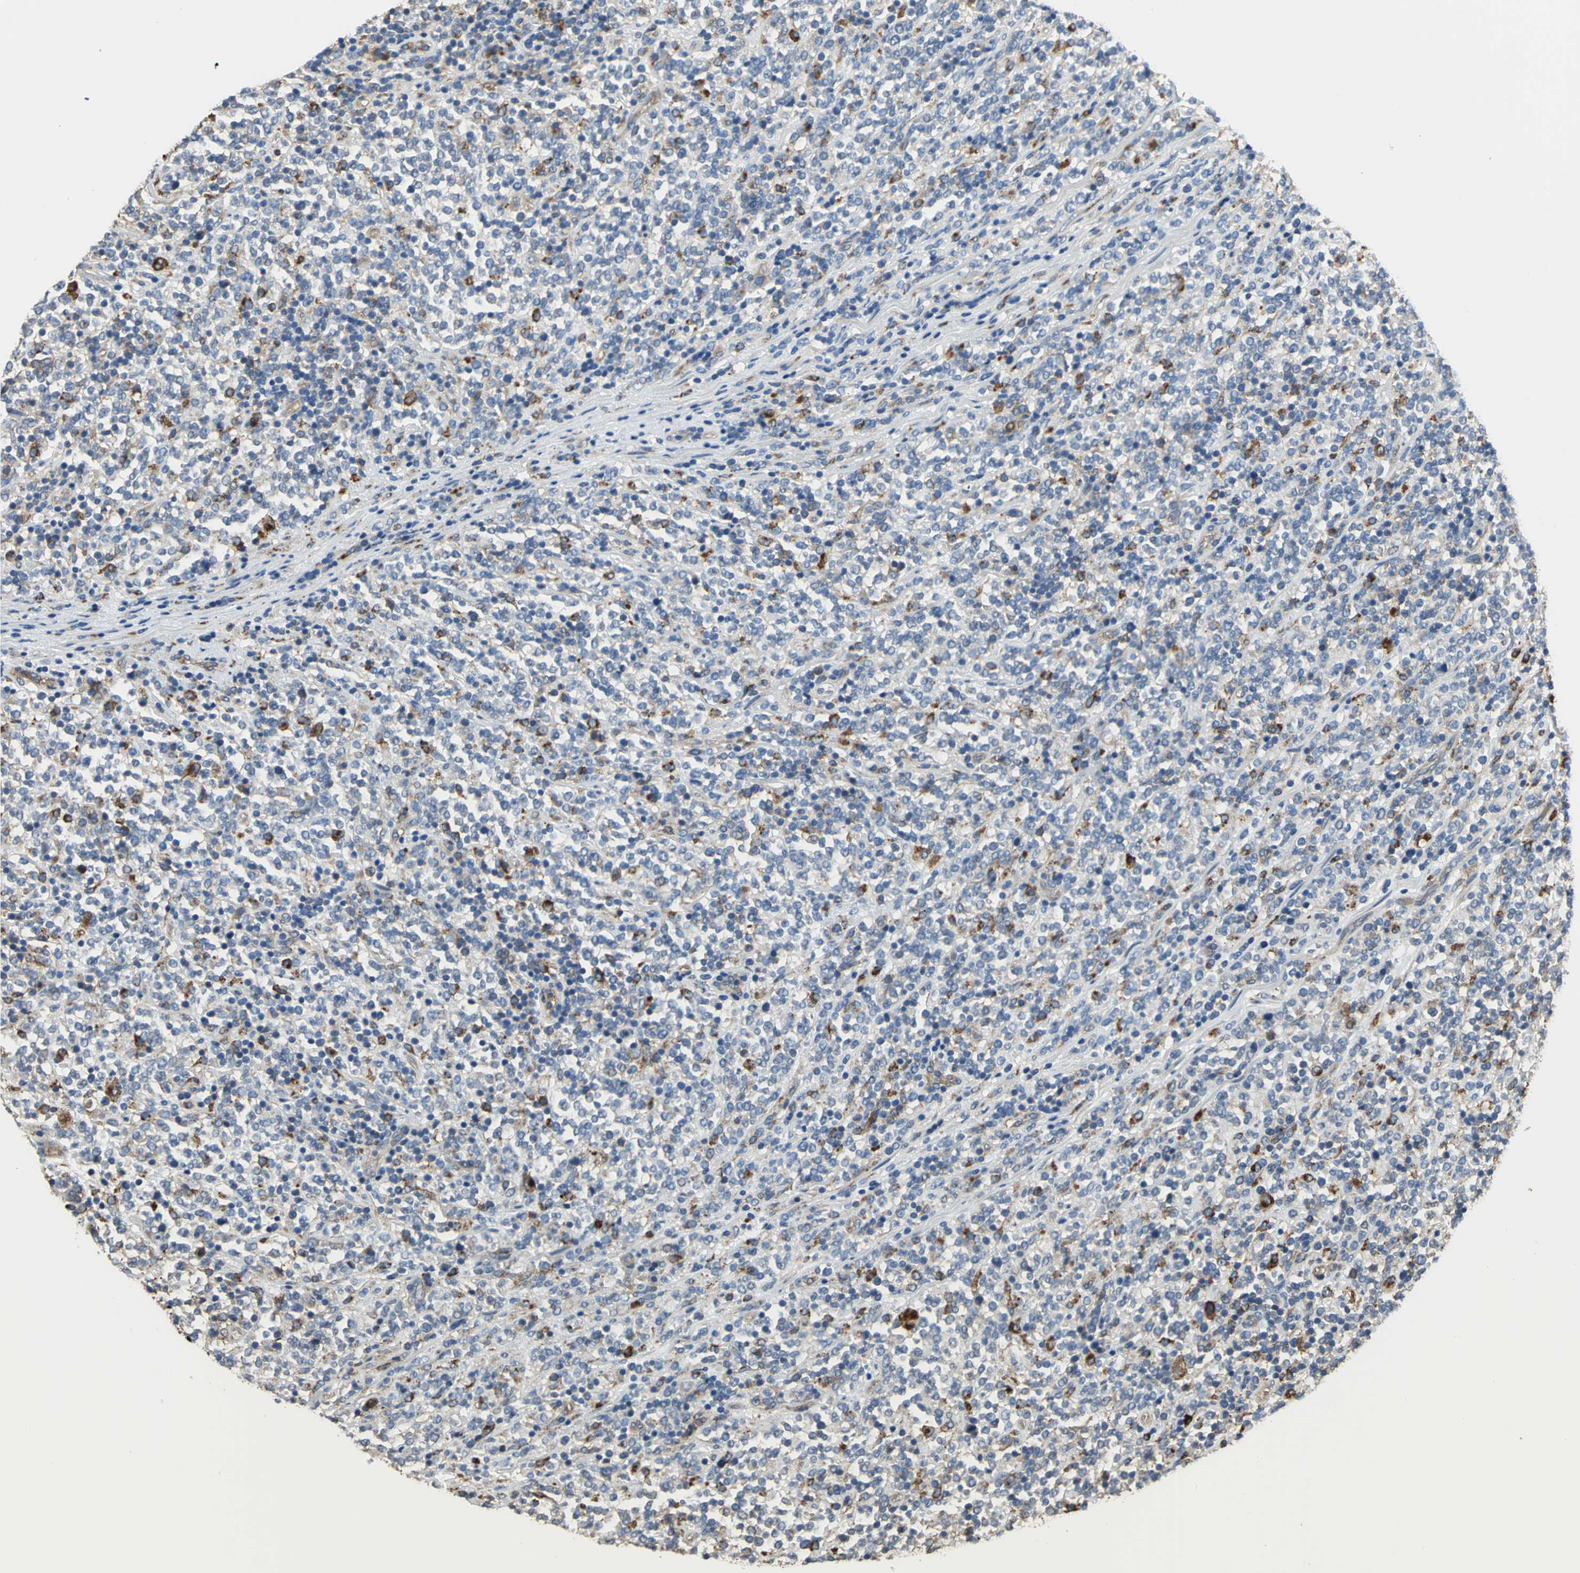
{"staining": {"intensity": "negative", "quantity": "none", "location": "none"}, "tissue": "lymphoma", "cell_type": "Tumor cells", "image_type": "cancer", "snomed": [{"axis": "morphology", "description": "Malignant lymphoma, non-Hodgkin's type, High grade"}, {"axis": "topography", "description": "Soft tissue"}], "caption": "Tumor cells are negative for protein expression in human malignant lymphoma, non-Hodgkin's type (high-grade). (DAB (3,3'-diaminobenzidine) immunohistochemistry (IHC) with hematoxylin counter stain).", "gene": "DIAPH2", "patient": {"sex": "male", "age": 18}}